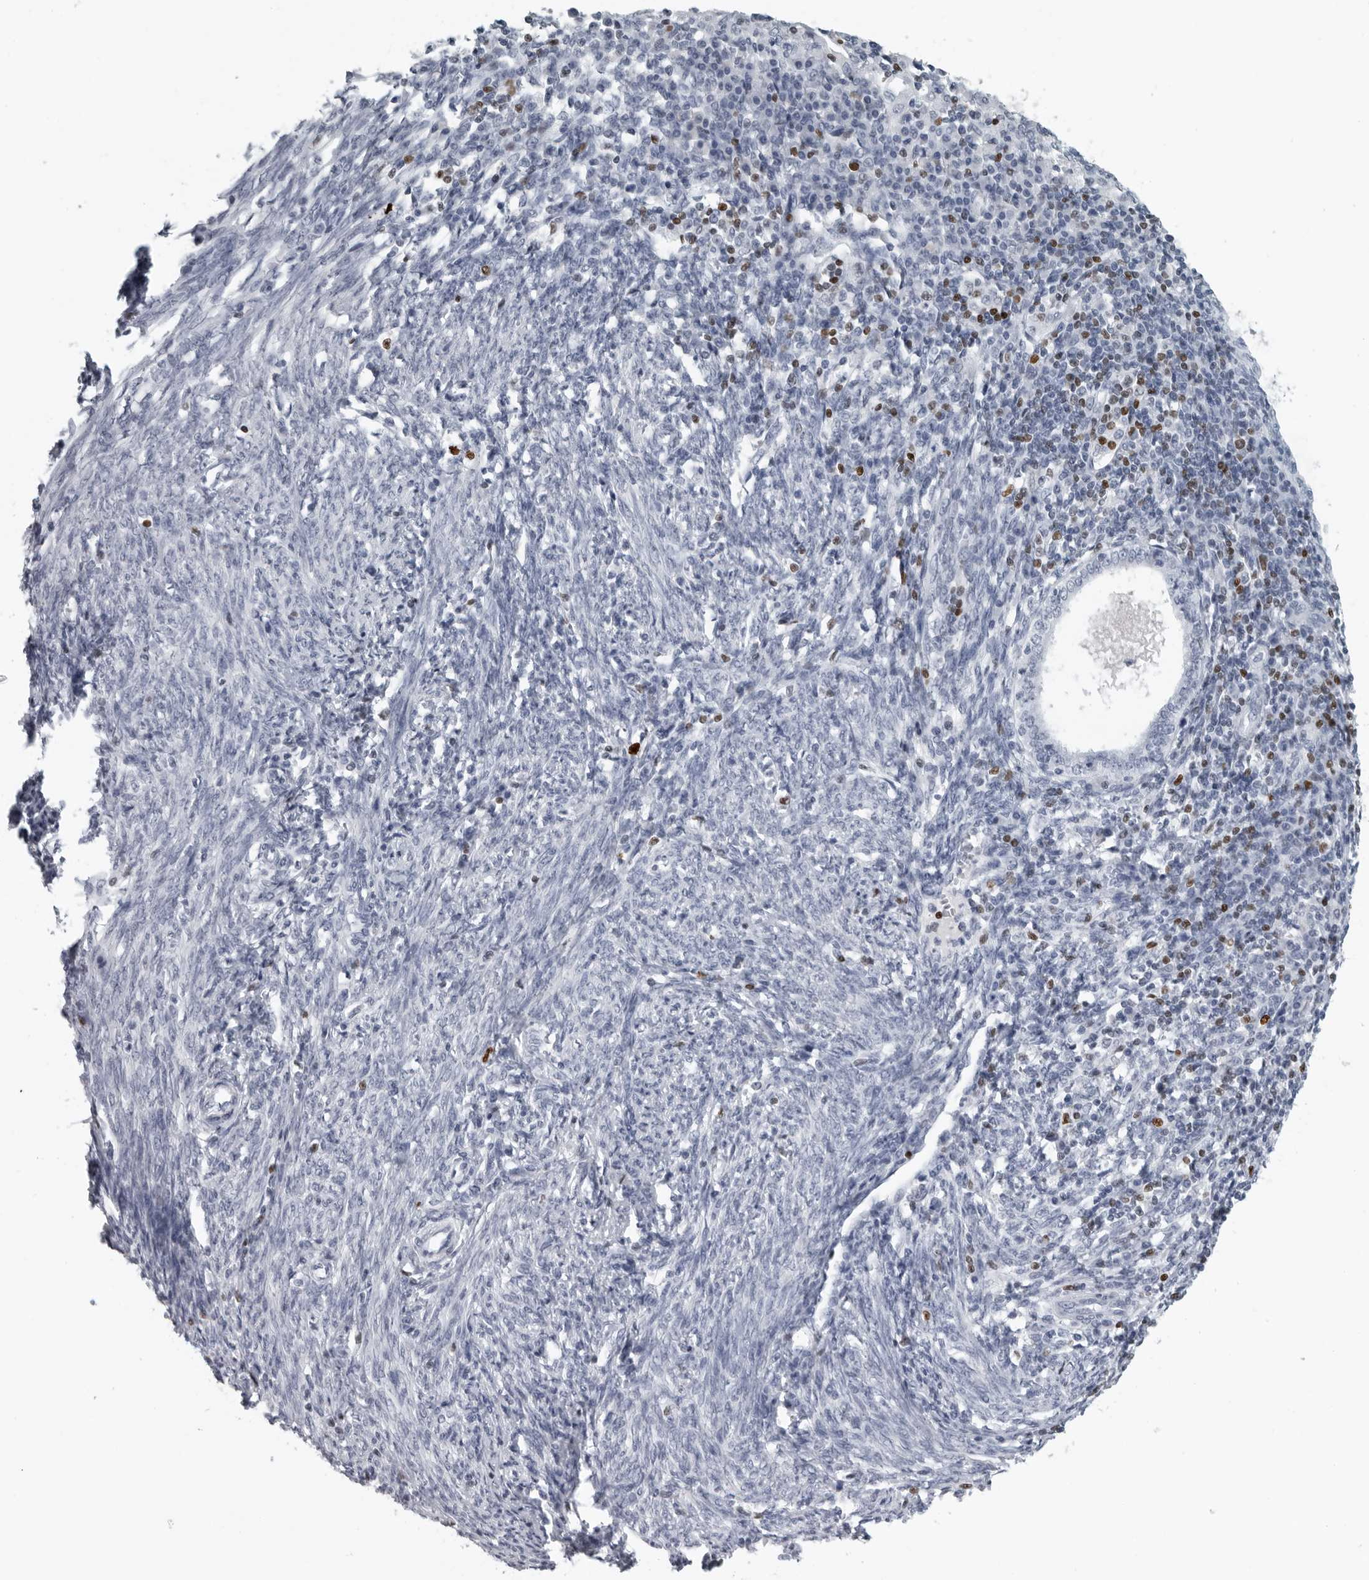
{"staining": {"intensity": "negative", "quantity": "none", "location": "none"}, "tissue": "endometrial cancer", "cell_type": "Tumor cells", "image_type": "cancer", "snomed": [{"axis": "morphology", "description": "Adenocarcinoma, NOS"}, {"axis": "topography", "description": "Uterus"}], "caption": "Protein analysis of endometrial cancer demonstrates no significant staining in tumor cells.", "gene": "SATB2", "patient": {"sex": "female", "age": 77}}